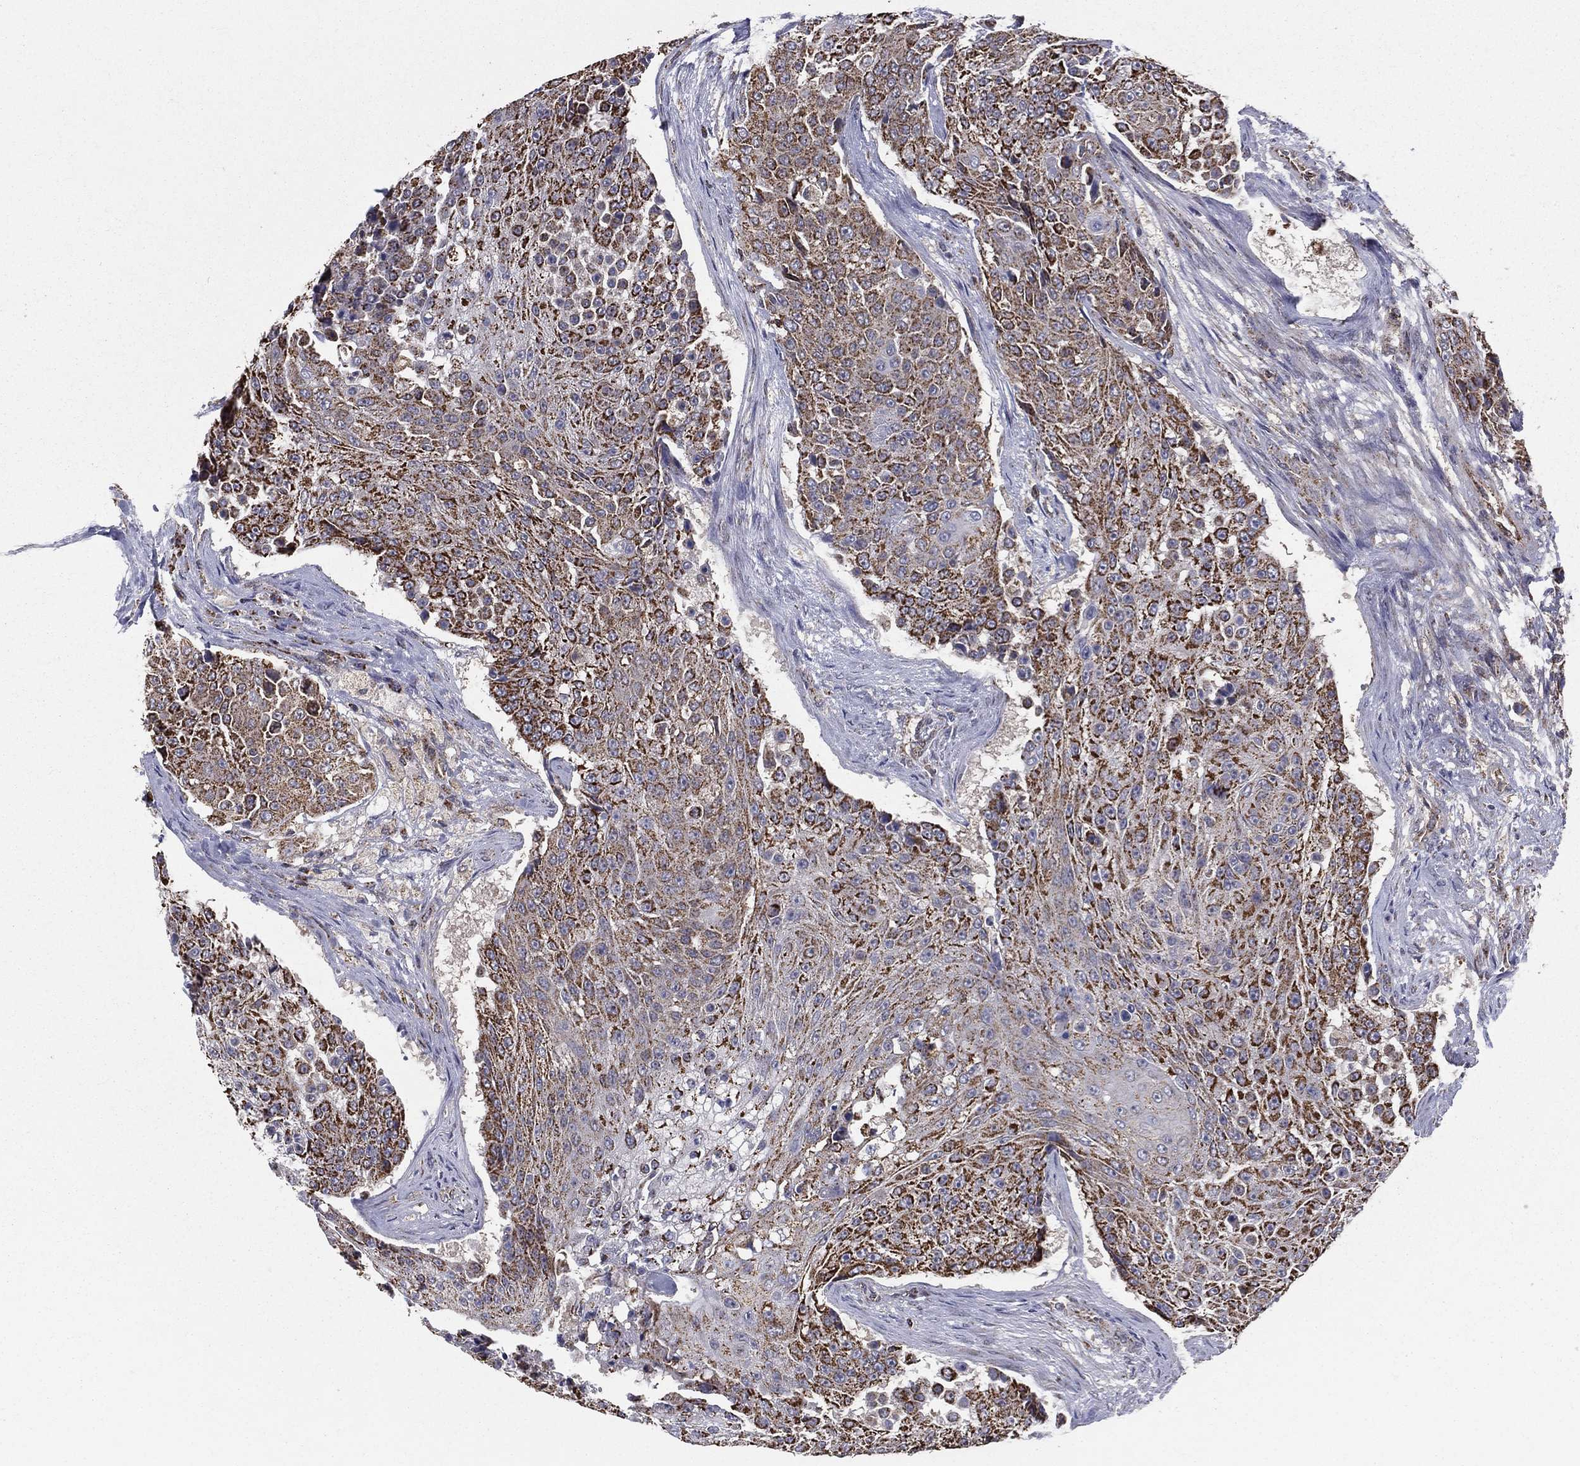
{"staining": {"intensity": "moderate", "quantity": ">75%", "location": "cytoplasmic/membranous"}, "tissue": "urothelial cancer", "cell_type": "Tumor cells", "image_type": "cancer", "snomed": [{"axis": "morphology", "description": "Urothelial carcinoma, High grade"}, {"axis": "topography", "description": "Urinary bladder"}], "caption": "DAB immunohistochemical staining of human urothelial cancer displays moderate cytoplasmic/membranous protein staining in approximately >75% of tumor cells. The staining is performed using DAB (3,3'-diaminobenzidine) brown chromogen to label protein expression. The nuclei are counter-stained blue using hematoxylin.", "gene": "RIGI", "patient": {"sex": "female", "age": 63}}